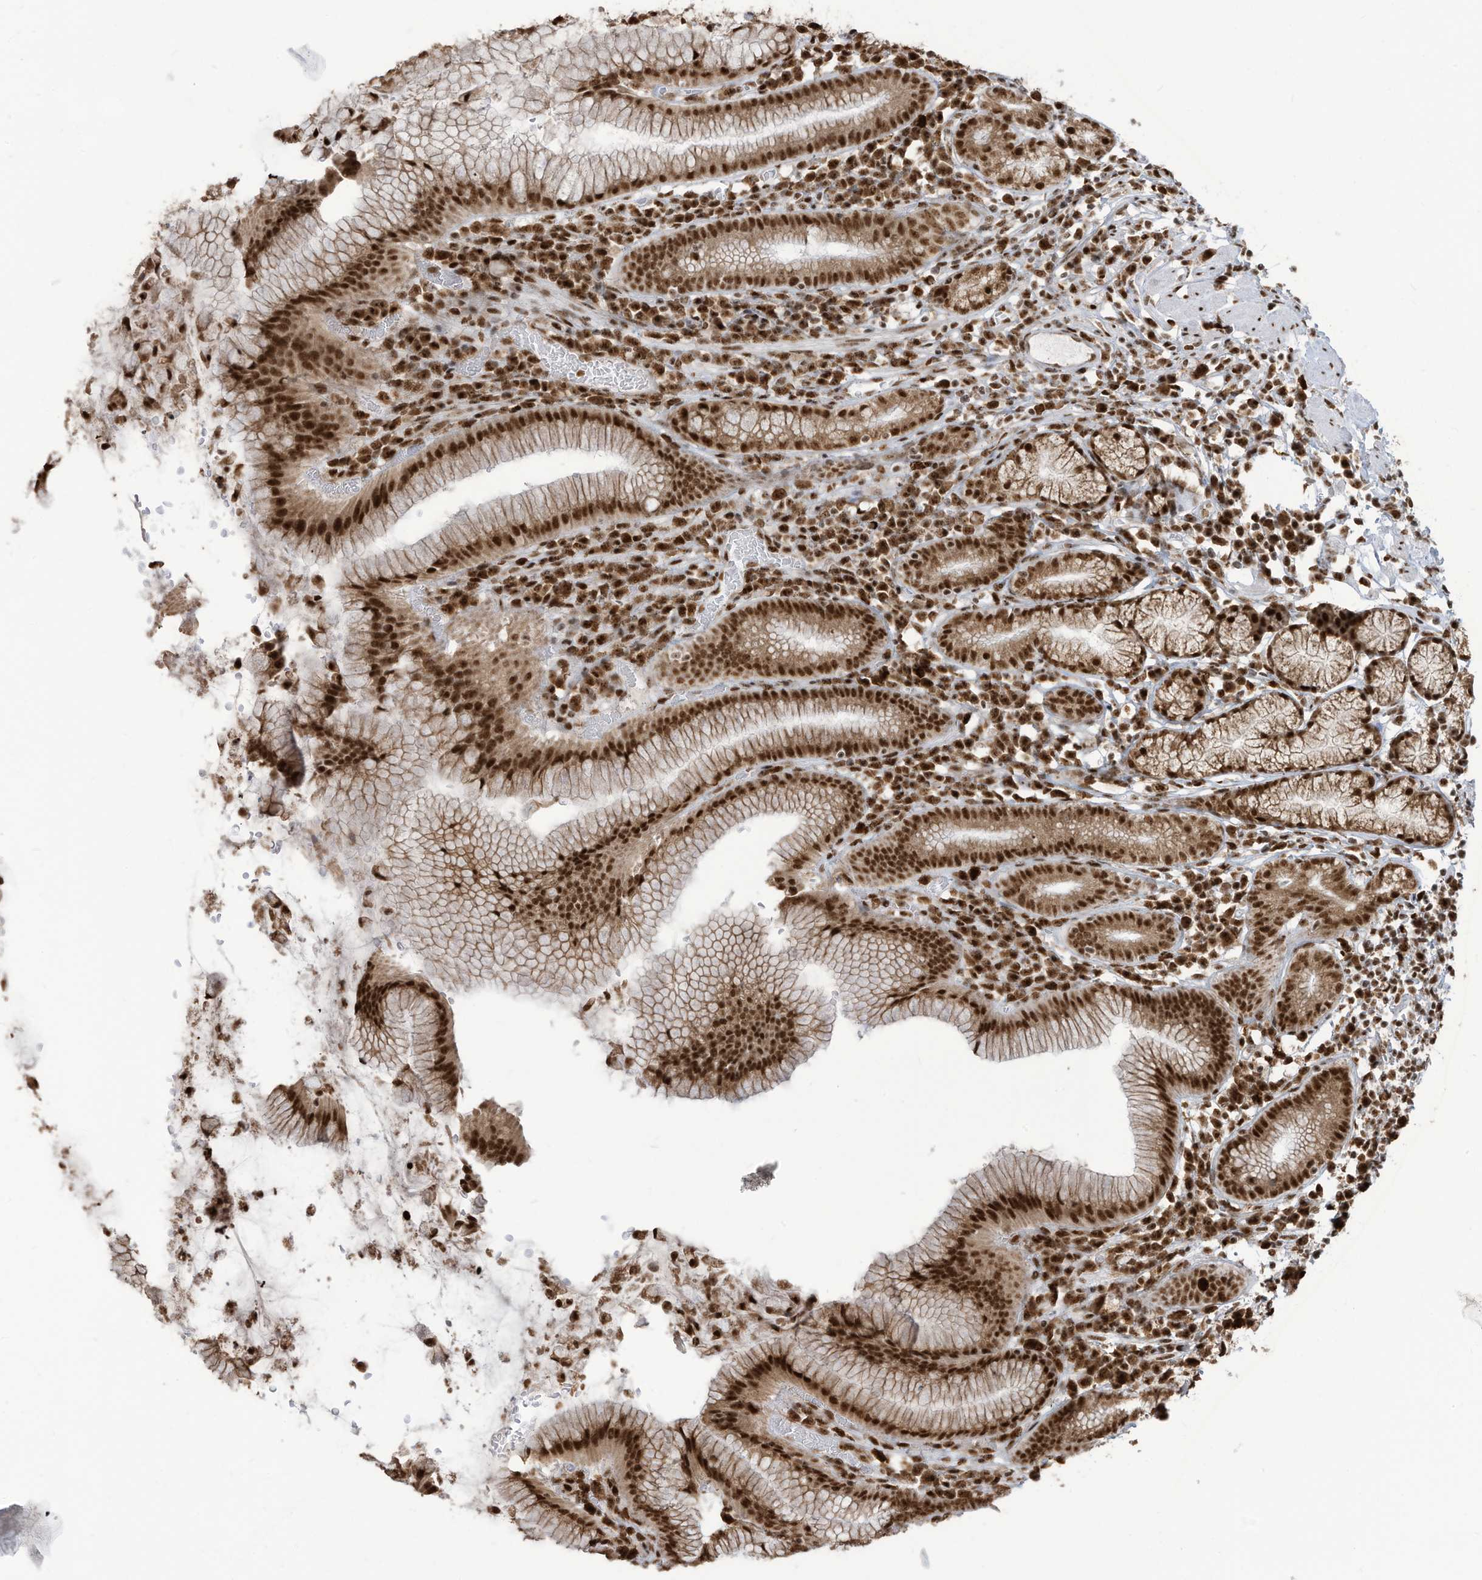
{"staining": {"intensity": "strong", "quantity": ">75%", "location": "cytoplasmic/membranous,nuclear"}, "tissue": "stomach", "cell_type": "Glandular cells", "image_type": "normal", "snomed": [{"axis": "morphology", "description": "Normal tissue, NOS"}, {"axis": "topography", "description": "Stomach"}], "caption": "Protein expression by IHC exhibits strong cytoplasmic/membranous,nuclear positivity in about >75% of glandular cells in unremarkable stomach.", "gene": "LBH", "patient": {"sex": "male", "age": 55}}